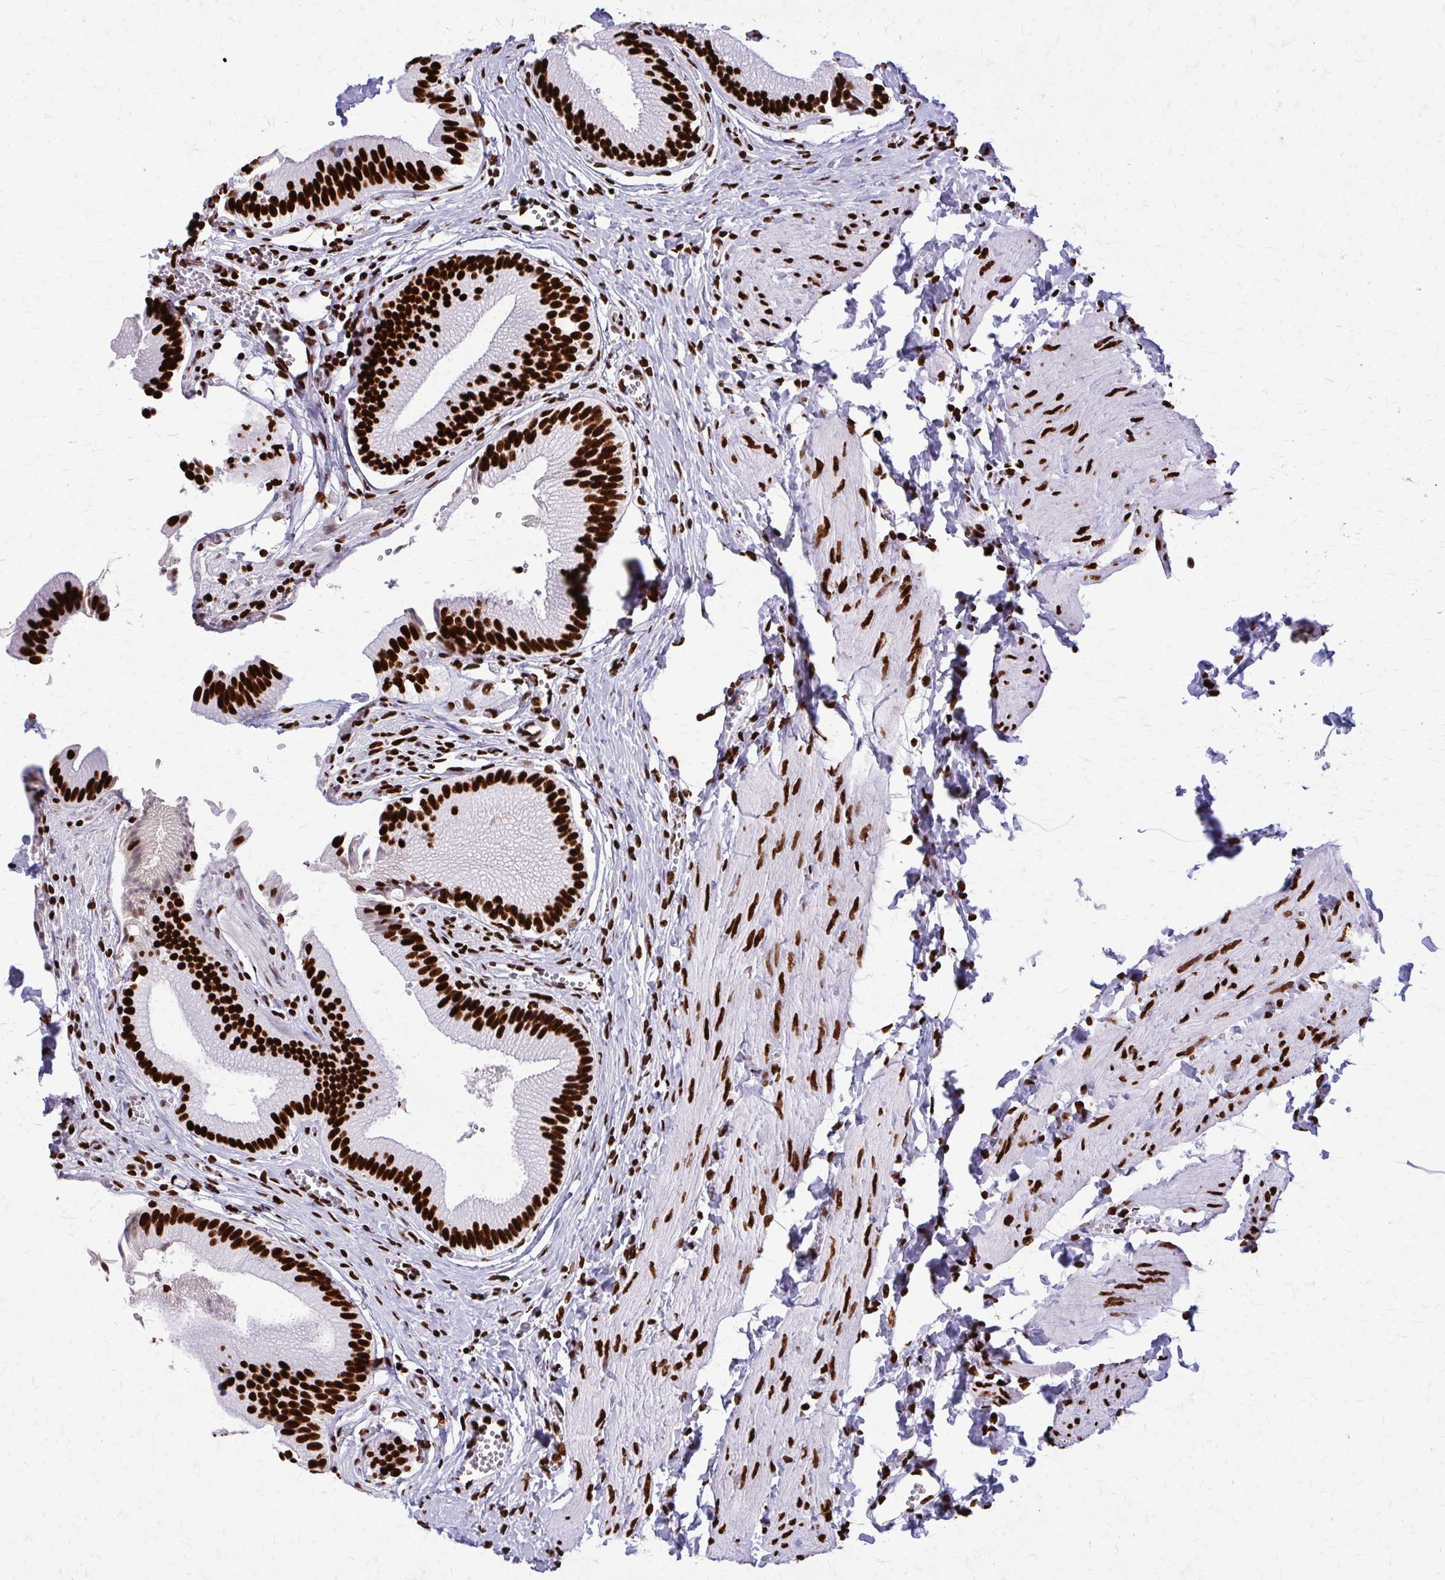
{"staining": {"intensity": "strong", "quantity": ">75%", "location": "nuclear"}, "tissue": "gallbladder", "cell_type": "Glandular cells", "image_type": "normal", "snomed": [{"axis": "morphology", "description": "Normal tissue, NOS"}, {"axis": "topography", "description": "Gallbladder"}, {"axis": "topography", "description": "Peripheral nerve tissue"}], "caption": "An image of human gallbladder stained for a protein reveals strong nuclear brown staining in glandular cells. (IHC, brightfield microscopy, high magnification).", "gene": "SFPQ", "patient": {"sex": "male", "age": 17}}